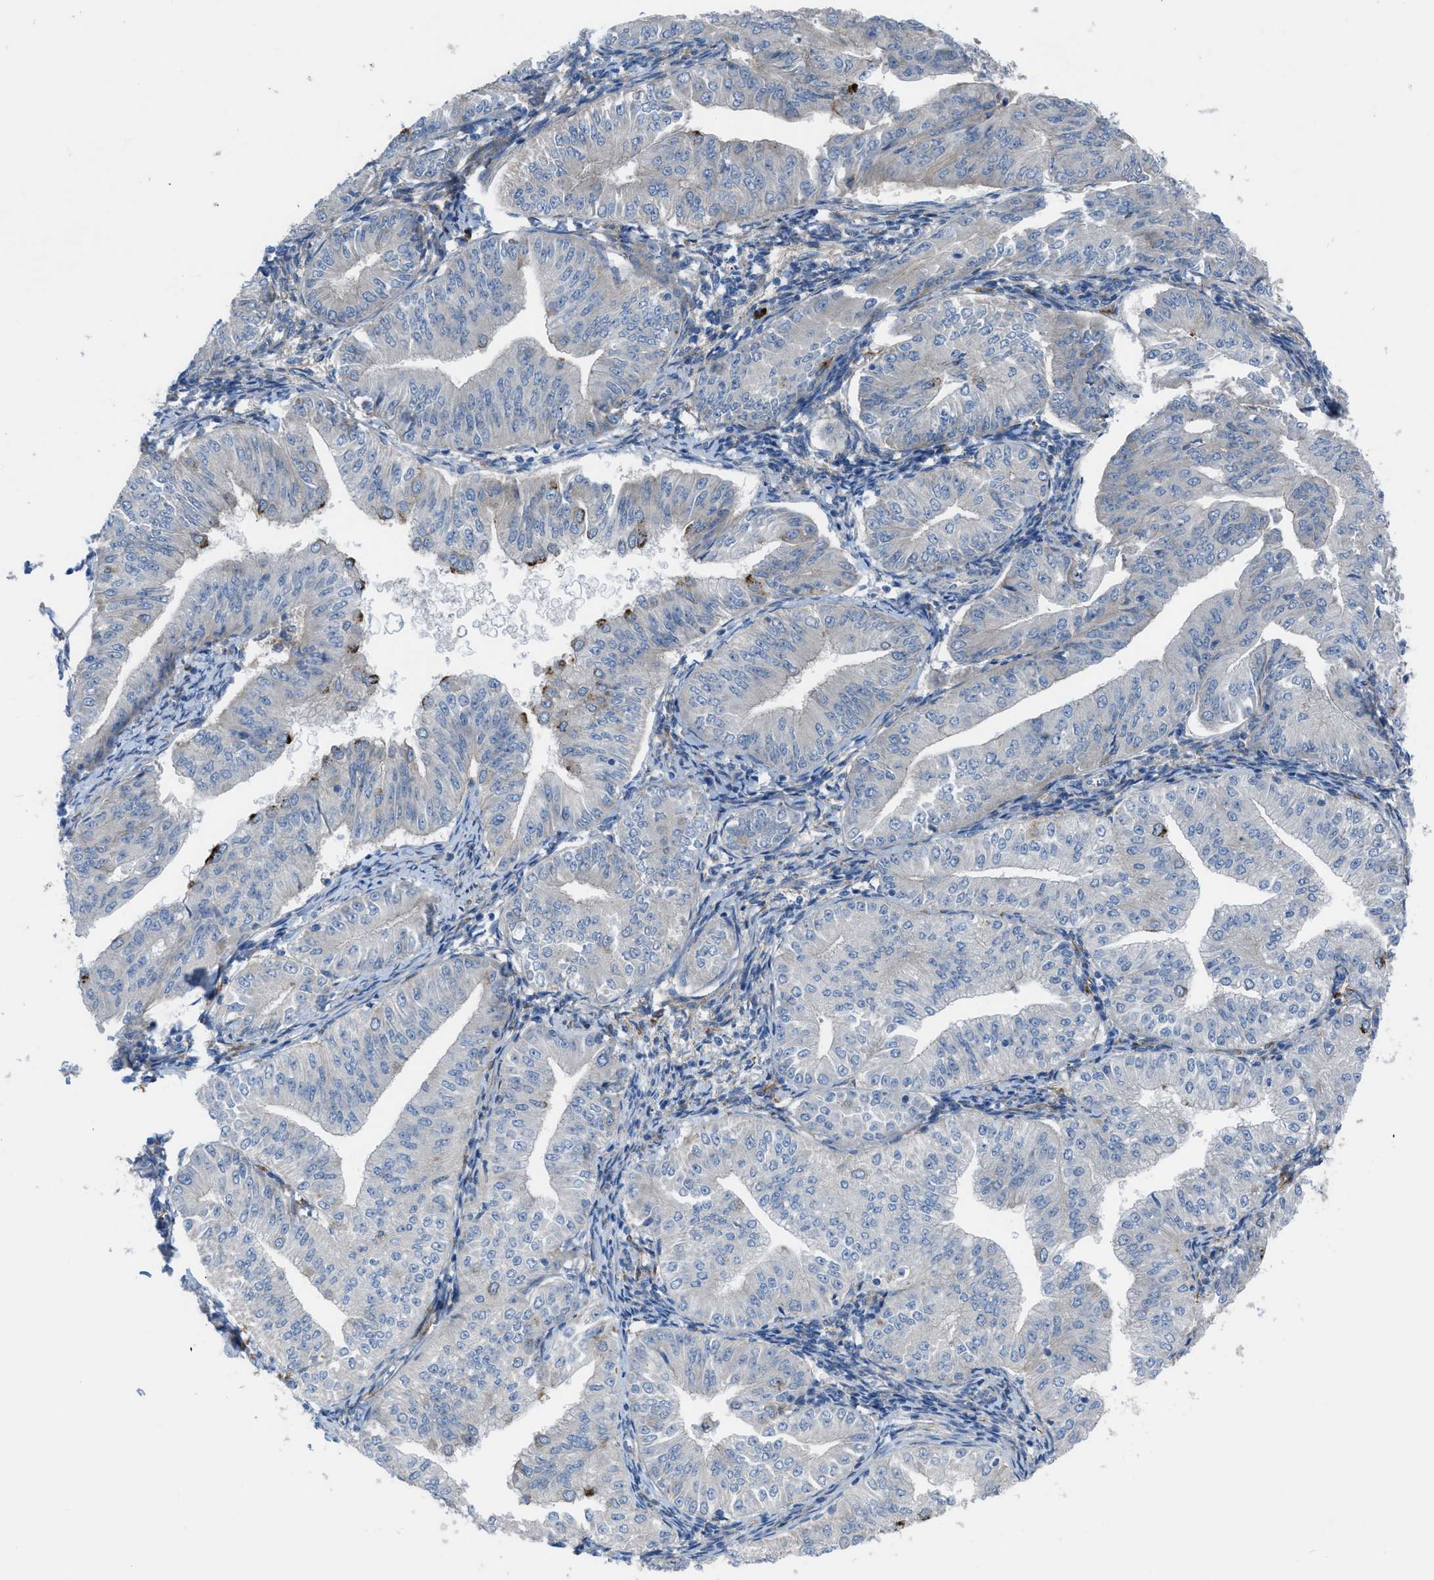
{"staining": {"intensity": "negative", "quantity": "none", "location": "none"}, "tissue": "endometrial cancer", "cell_type": "Tumor cells", "image_type": "cancer", "snomed": [{"axis": "morphology", "description": "Normal tissue, NOS"}, {"axis": "morphology", "description": "Adenocarcinoma, NOS"}, {"axis": "topography", "description": "Endometrium"}], "caption": "Tumor cells are negative for protein expression in human endometrial cancer.", "gene": "EGFR", "patient": {"sex": "female", "age": 53}}